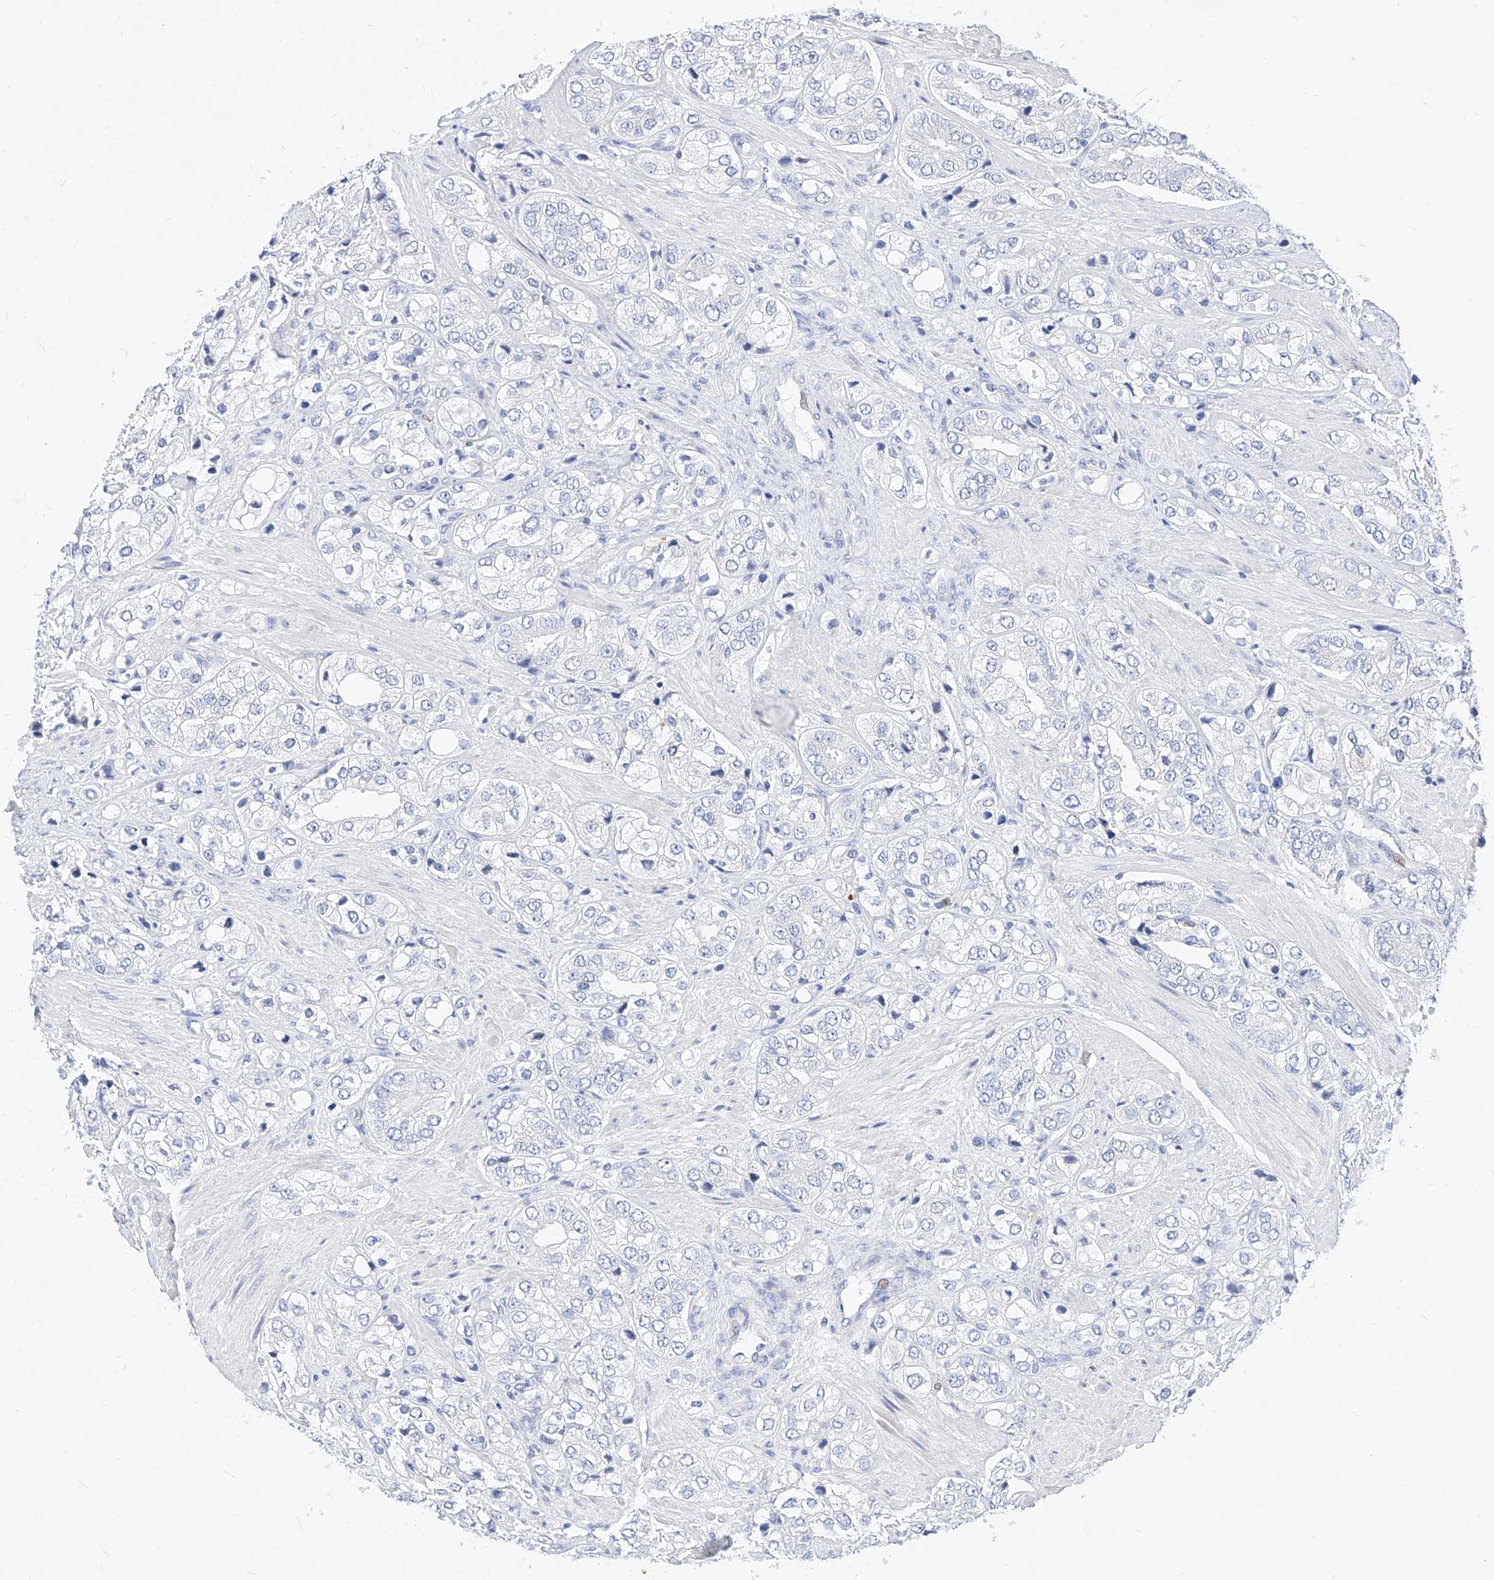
{"staining": {"intensity": "negative", "quantity": "none", "location": "none"}, "tissue": "prostate cancer", "cell_type": "Tumor cells", "image_type": "cancer", "snomed": [{"axis": "morphology", "description": "Adenocarcinoma, High grade"}, {"axis": "topography", "description": "Prostate"}], "caption": "High power microscopy micrograph of an immunohistochemistry (IHC) photomicrograph of prostate cancer, revealing no significant expression in tumor cells.", "gene": "MX2", "patient": {"sex": "male", "age": 50}}